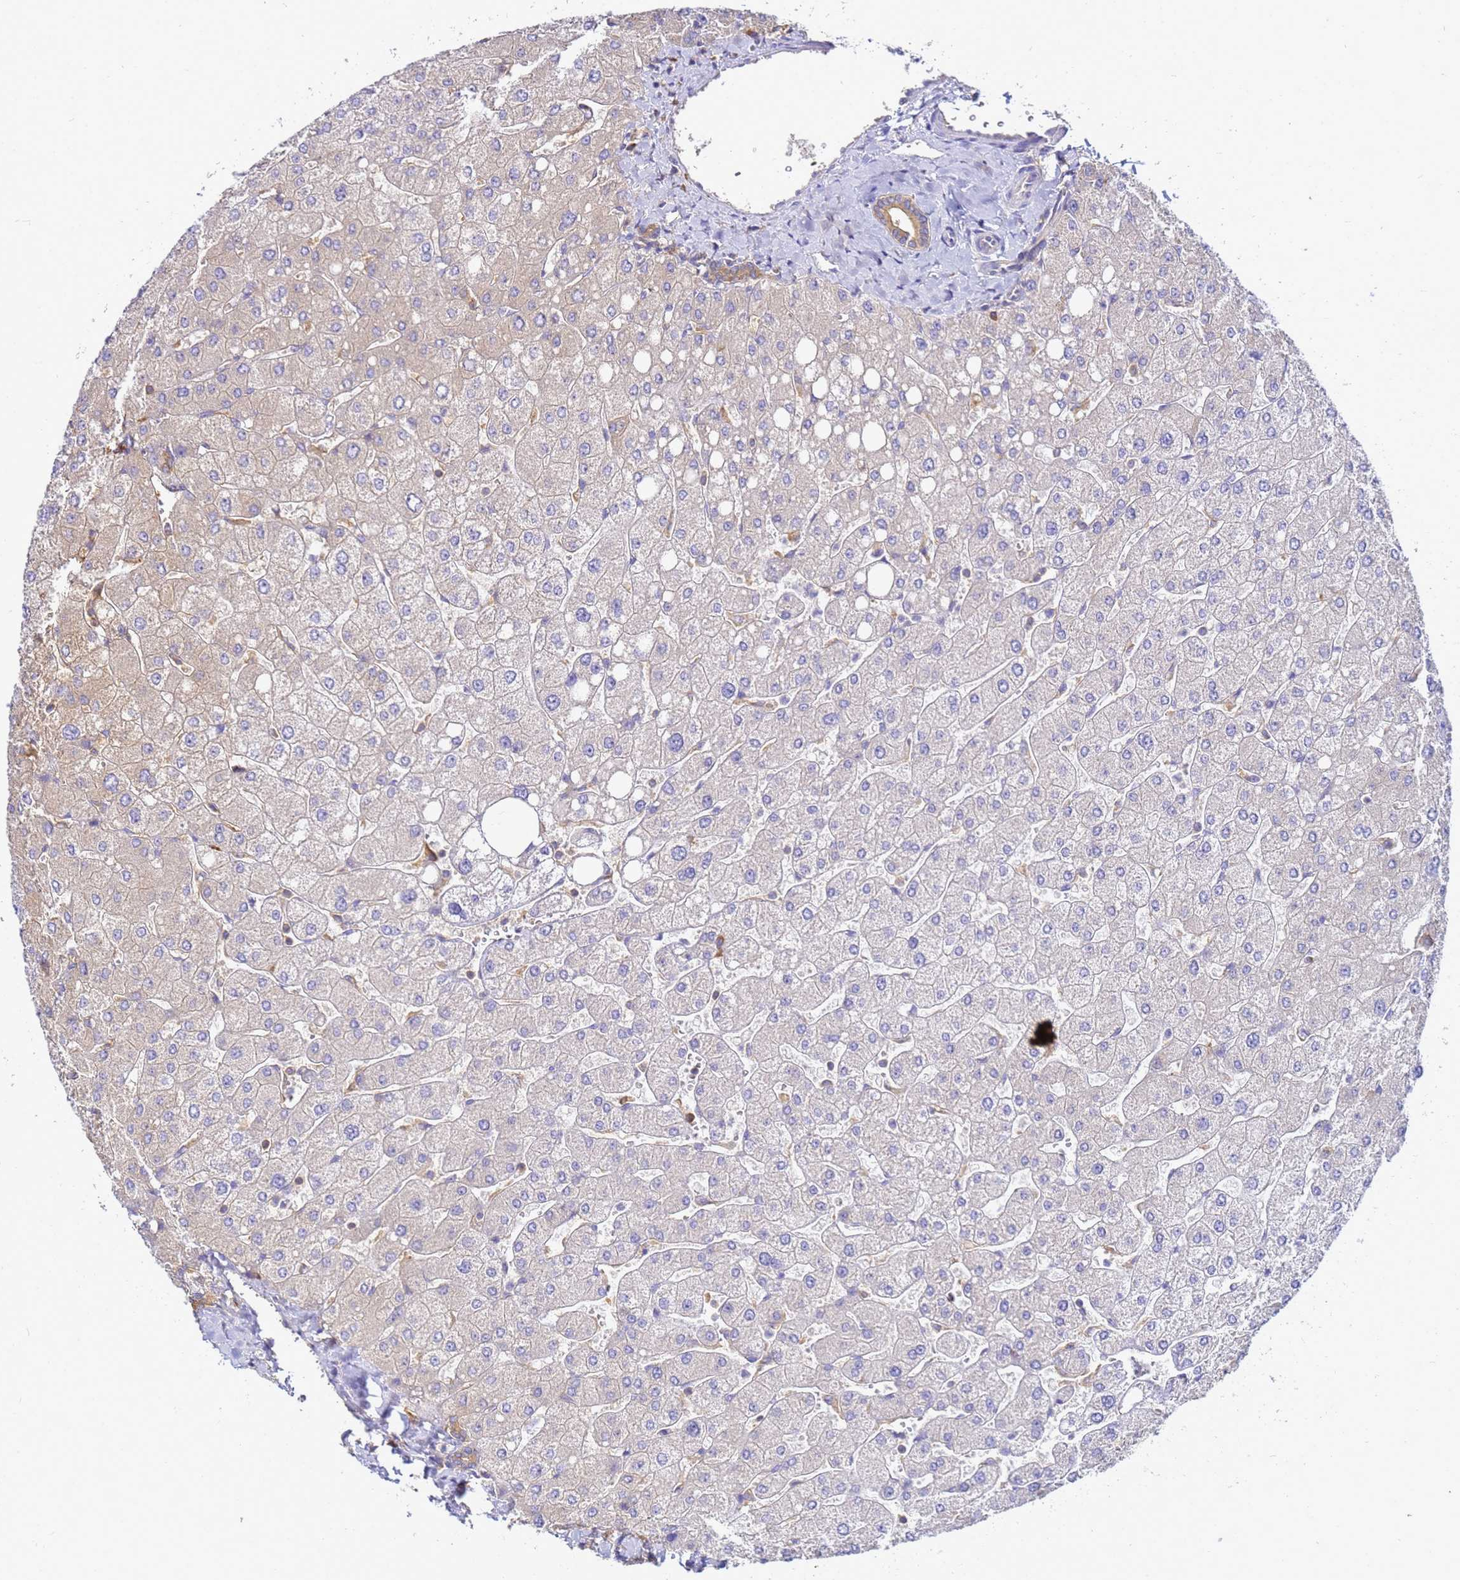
{"staining": {"intensity": "moderate", "quantity": ">75%", "location": "cytoplasmic/membranous"}, "tissue": "liver", "cell_type": "Cholangiocytes", "image_type": "normal", "snomed": [{"axis": "morphology", "description": "Normal tissue, NOS"}, {"axis": "topography", "description": "Liver"}], "caption": "Immunohistochemistry image of unremarkable liver: human liver stained using immunohistochemistry (IHC) exhibits medium levels of moderate protein expression localized specifically in the cytoplasmic/membranous of cholangiocytes, appearing as a cytoplasmic/membranous brown color.", "gene": "NARS1", "patient": {"sex": "male", "age": 55}}